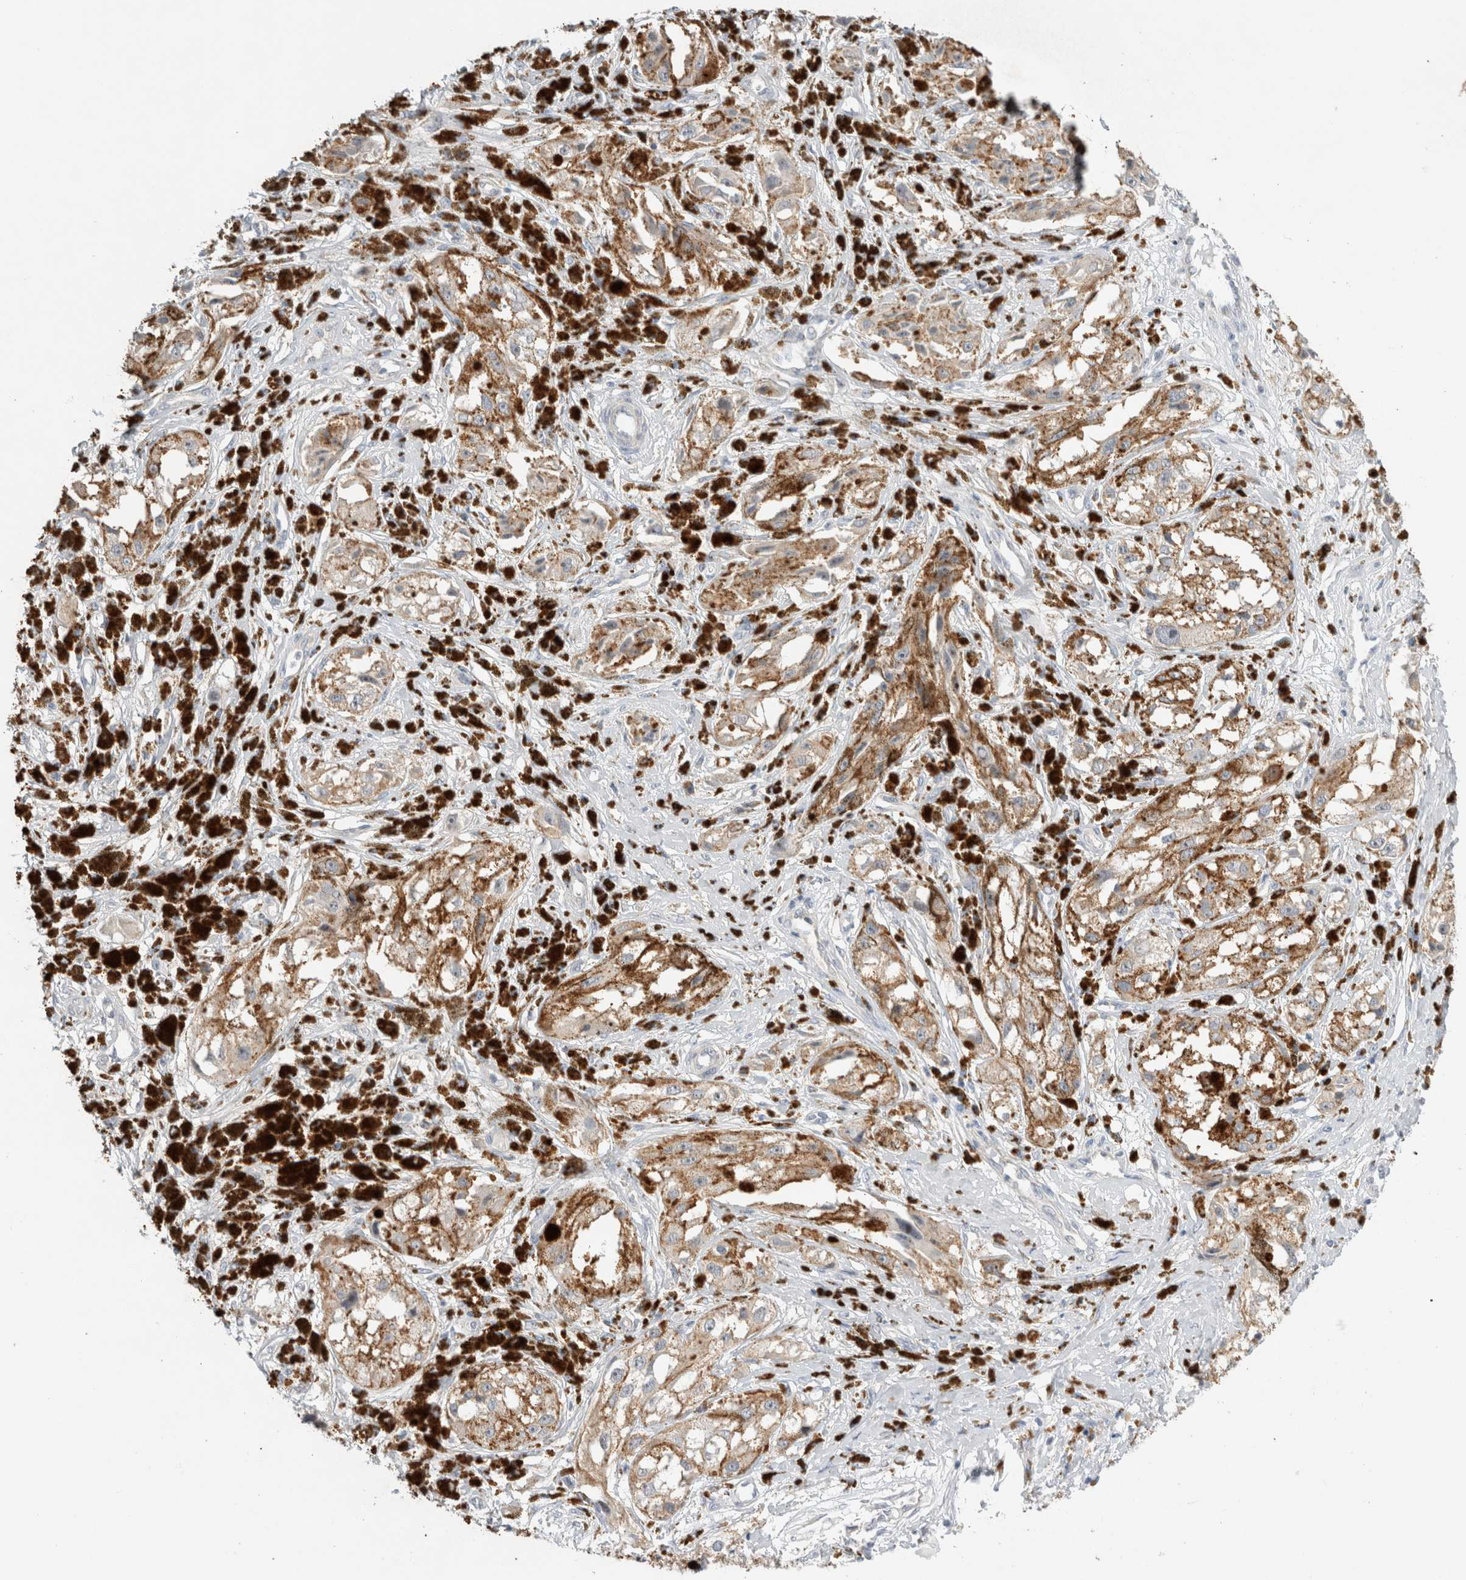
{"staining": {"intensity": "weak", "quantity": "25%-75%", "location": "cytoplasmic/membranous"}, "tissue": "melanoma", "cell_type": "Tumor cells", "image_type": "cancer", "snomed": [{"axis": "morphology", "description": "Malignant melanoma, NOS"}, {"axis": "topography", "description": "Skin"}], "caption": "Weak cytoplasmic/membranous protein expression is present in about 25%-75% of tumor cells in melanoma. (DAB (3,3'-diaminobenzidine) = brown stain, brightfield microscopy at high magnification).", "gene": "SDR16C5", "patient": {"sex": "male", "age": 88}}